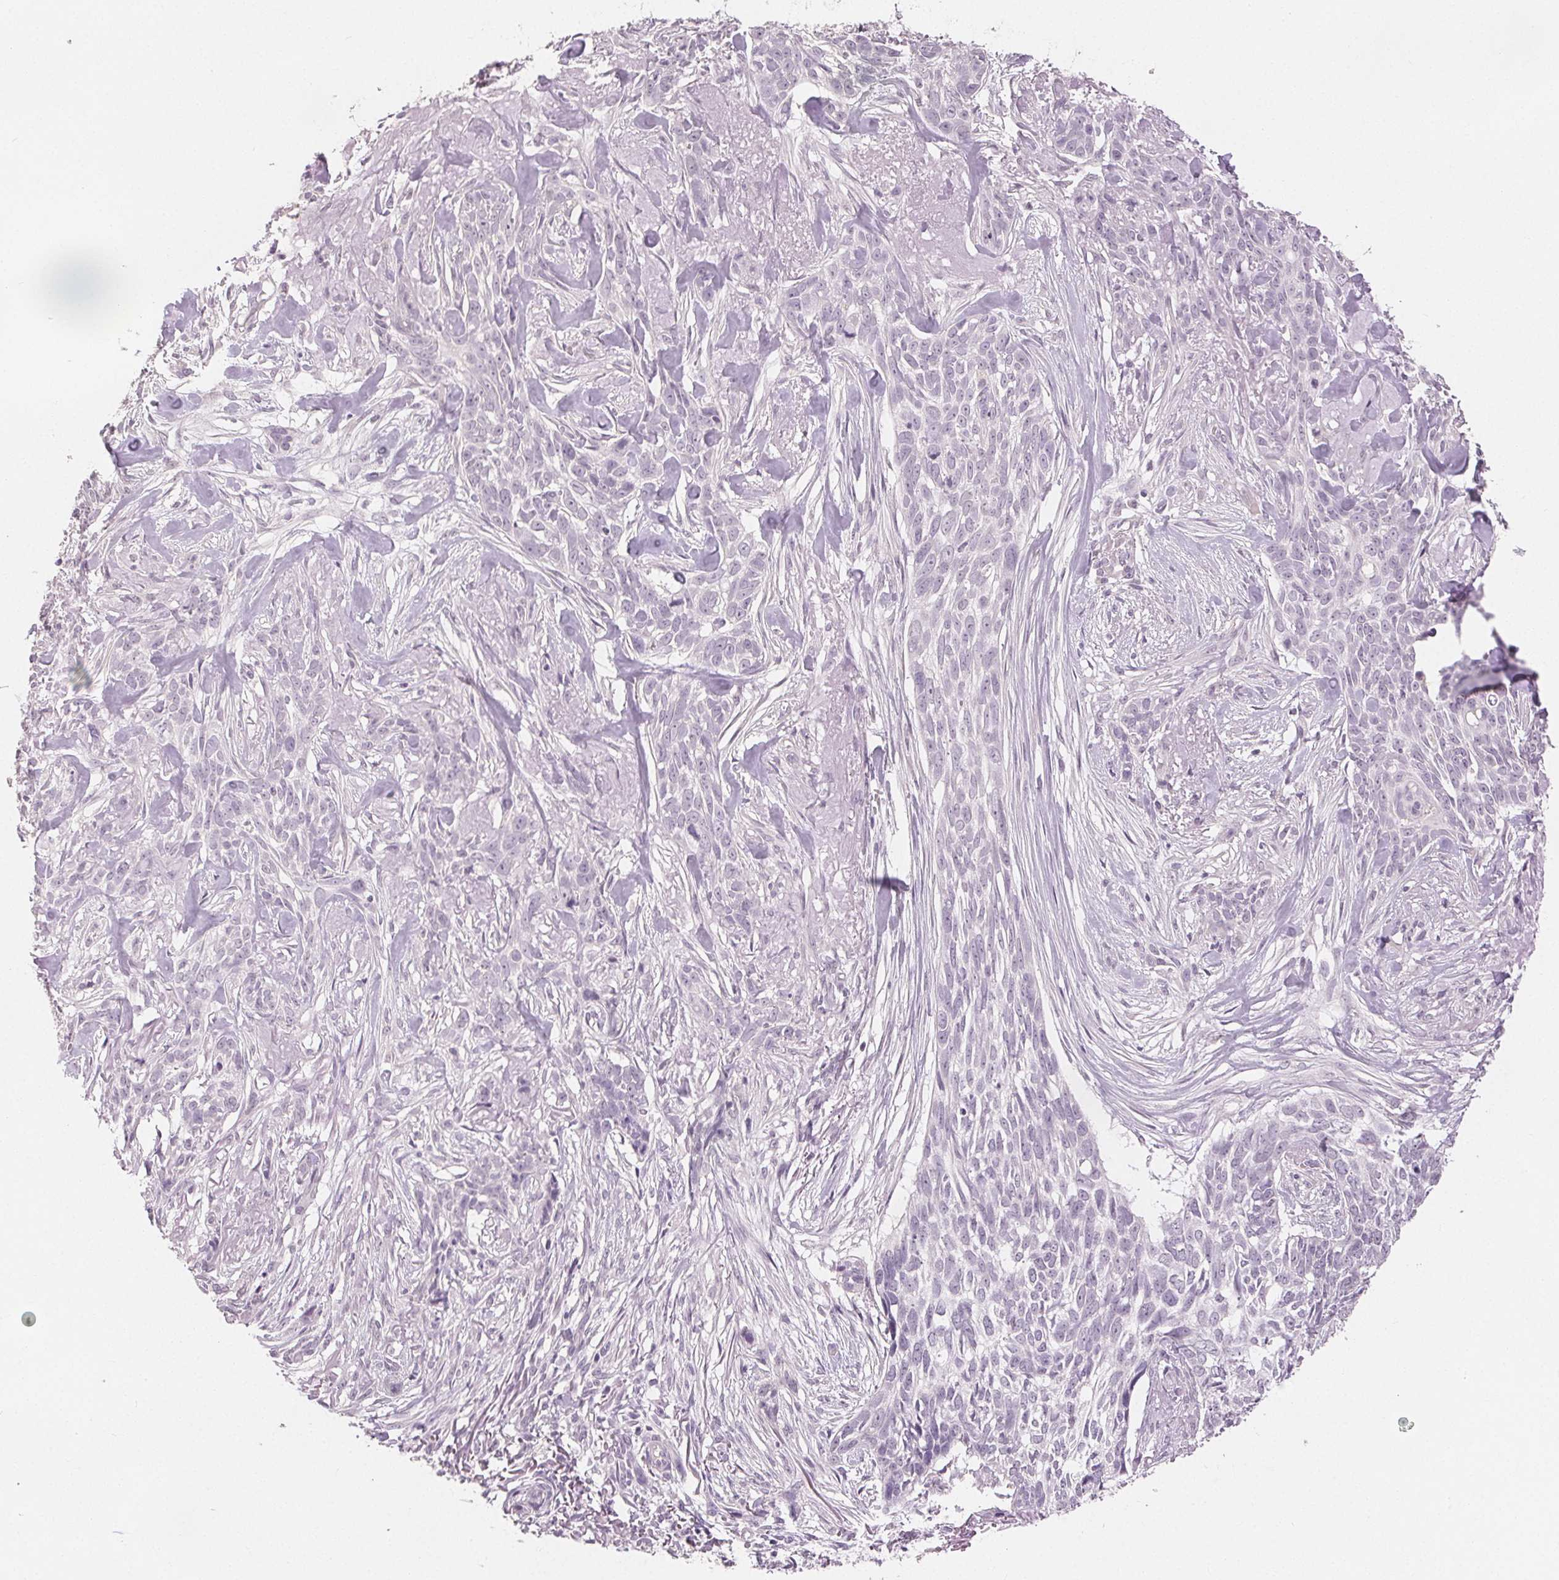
{"staining": {"intensity": "negative", "quantity": "none", "location": "none"}, "tissue": "skin cancer", "cell_type": "Tumor cells", "image_type": "cancer", "snomed": [{"axis": "morphology", "description": "Basal cell carcinoma"}, {"axis": "topography", "description": "Skin"}], "caption": "Skin cancer (basal cell carcinoma) was stained to show a protein in brown. There is no significant expression in tumor cells. (DAB immunohistochemistry (IHC) visualized using brightfield microscopy, high magnification).", "gene": "SLC27A5", "patient": {"sex": "male", "age": 74}}